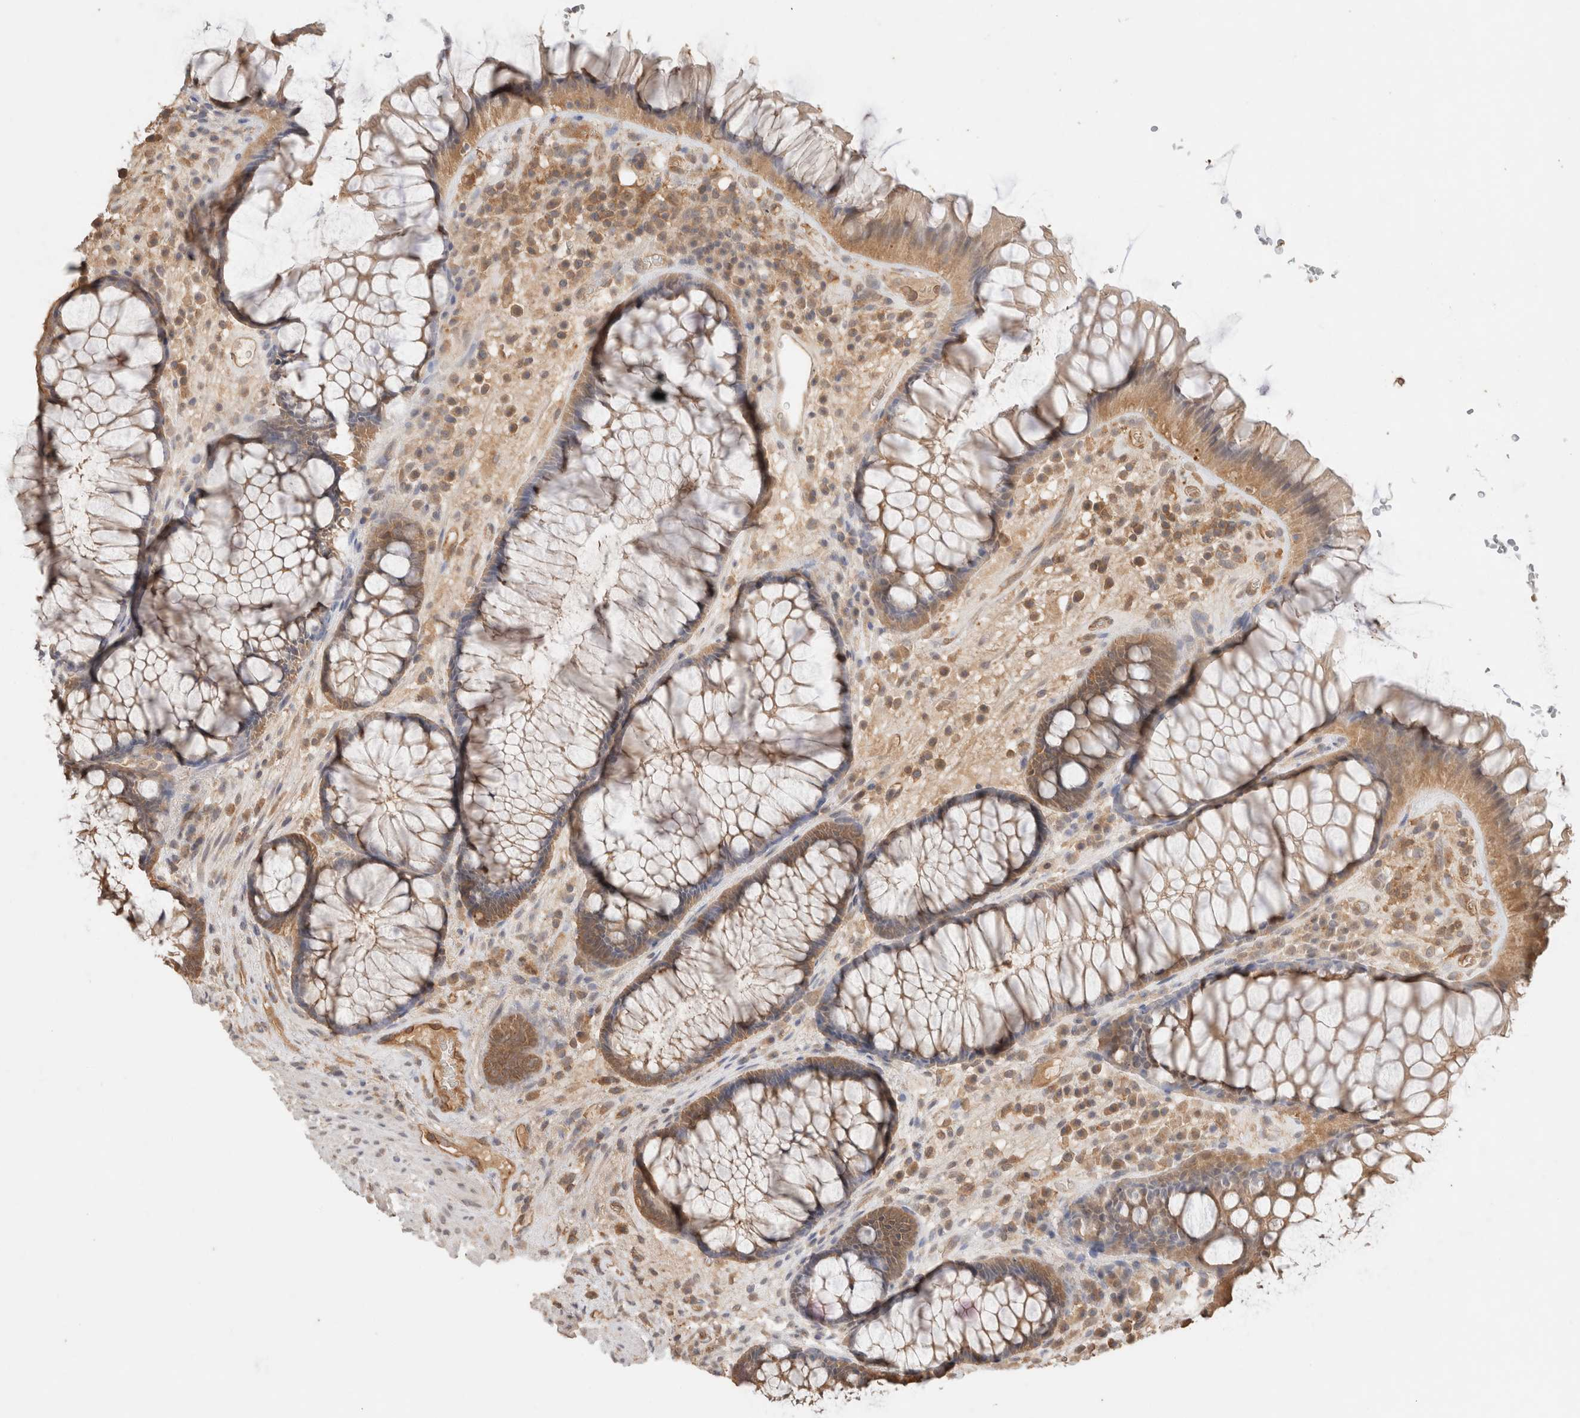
{"staining": {"intensity": "moderate", "quantity": ">75%", "location": "cytoplasmic/membranous"}, "tissue": "rectum", "cell_type": "Glandular cells", "image_type": "normal", "snomed": [{"axis": "morphology", "description": "Normal tissue, NOS"}, {"axis": "topography", "description": "Rectum"}], "caption": "This image displays immunohistochemistry (IHC) staining of normal rectum, with medium moderate cytoplasmic/membranous positivity in approximately >75% of glandular cells.", "gene": "YWHAH", "patient": {"sex": "male", "age": 51}}